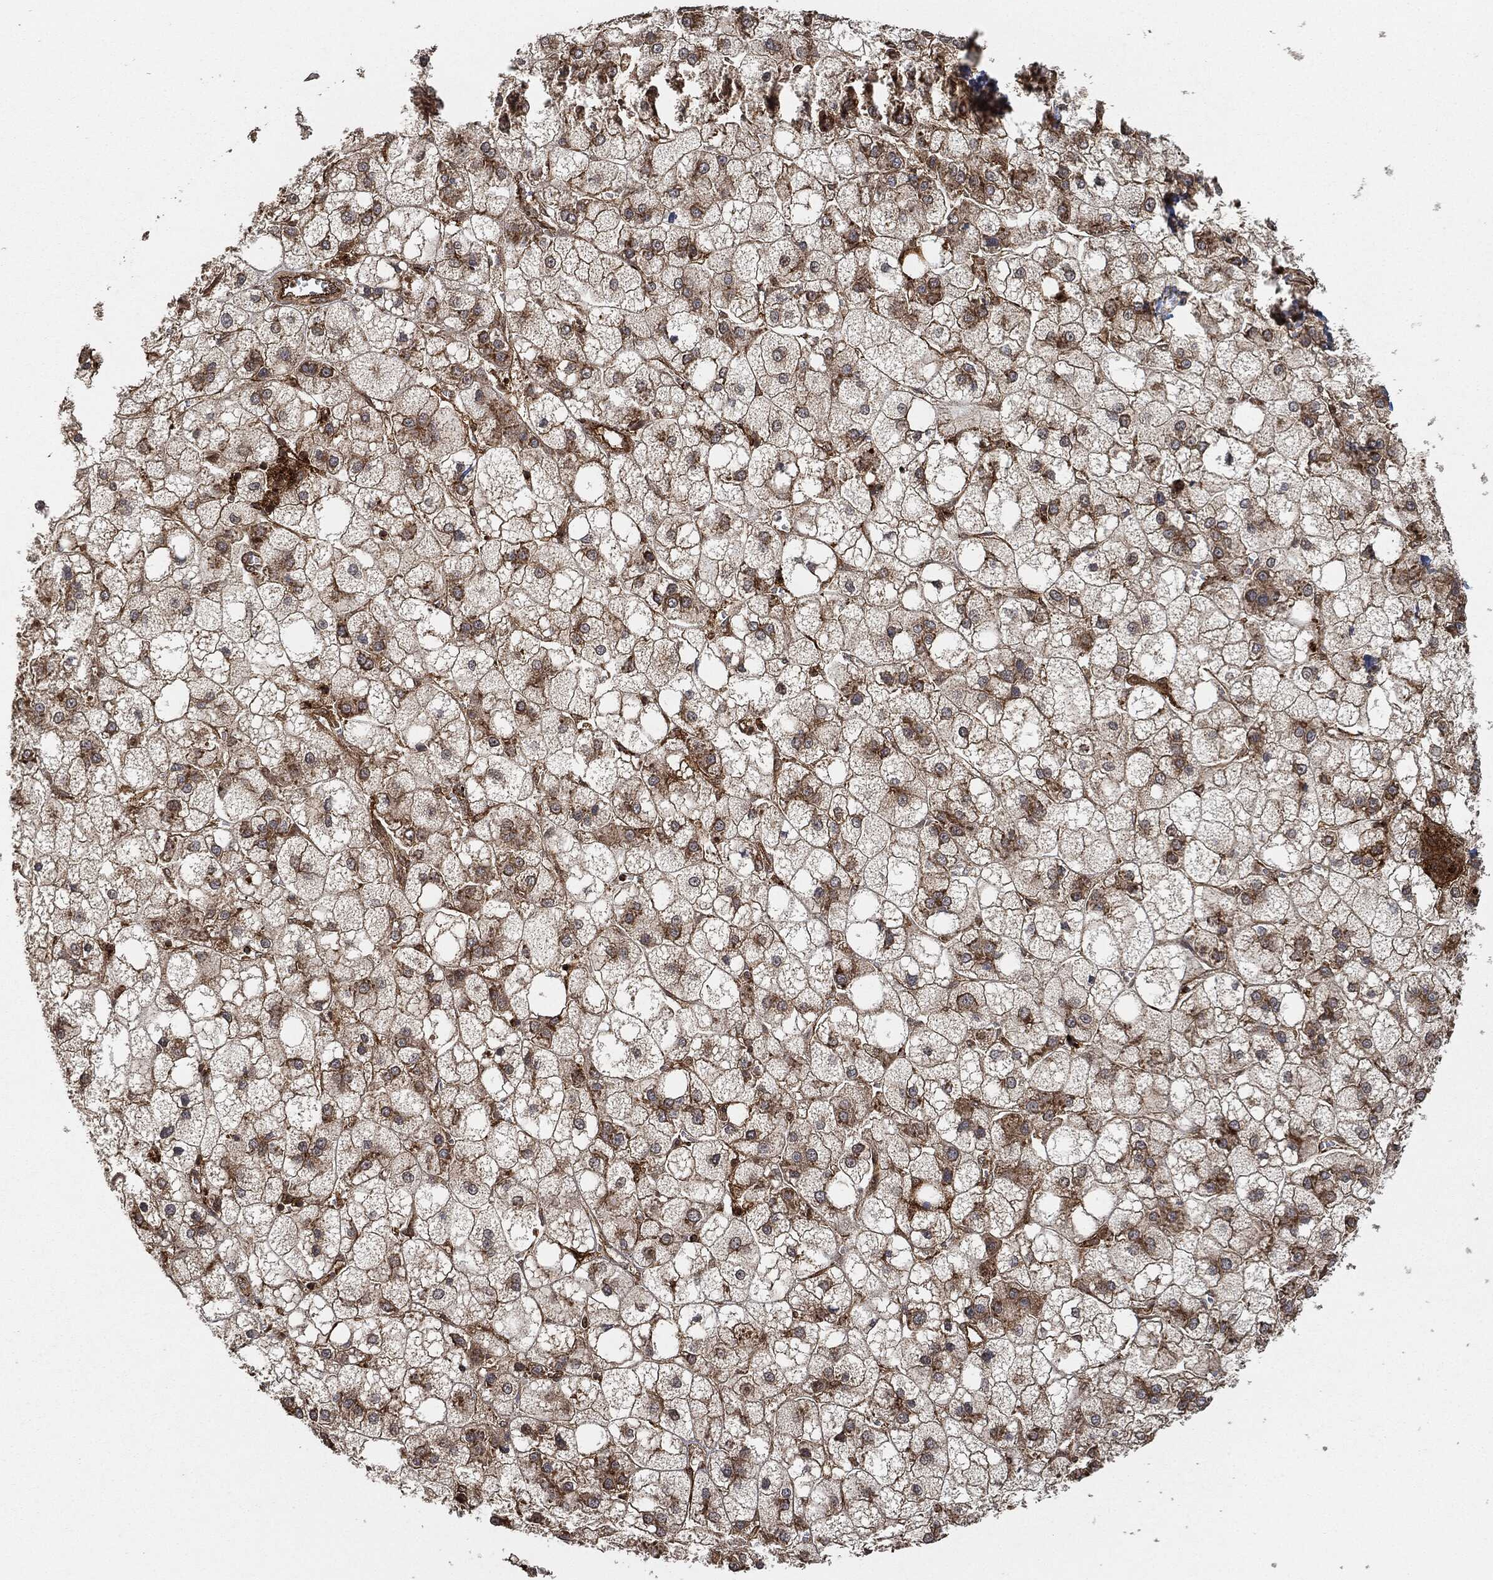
{"staining": {"intensity": "strong", "quantity": "25%-75%", "location": "cytoplasmic/membranous"}, "tissue": "liver cancer", "cell_type": "Tumor cells", "image_type": "cancer", "snomed": [{"axis": "morphology", "description": "Carcinoma, Hepatocellular, NOS"}, {"axis": "topography", "description": "Liver"}], "caption": "Immunohistochemical staining of hepatocellular carcinoma (liver) displays high levels of strong cytoplasmic/membranous positivity in approximately 25%-75% of tumor cells. (DAB (3,3'-diaminobenzidine) IHC with brightfield microscopy, high magnification).", "gene": "TPT1", "patient": {"sex": "male", "age": 73}}